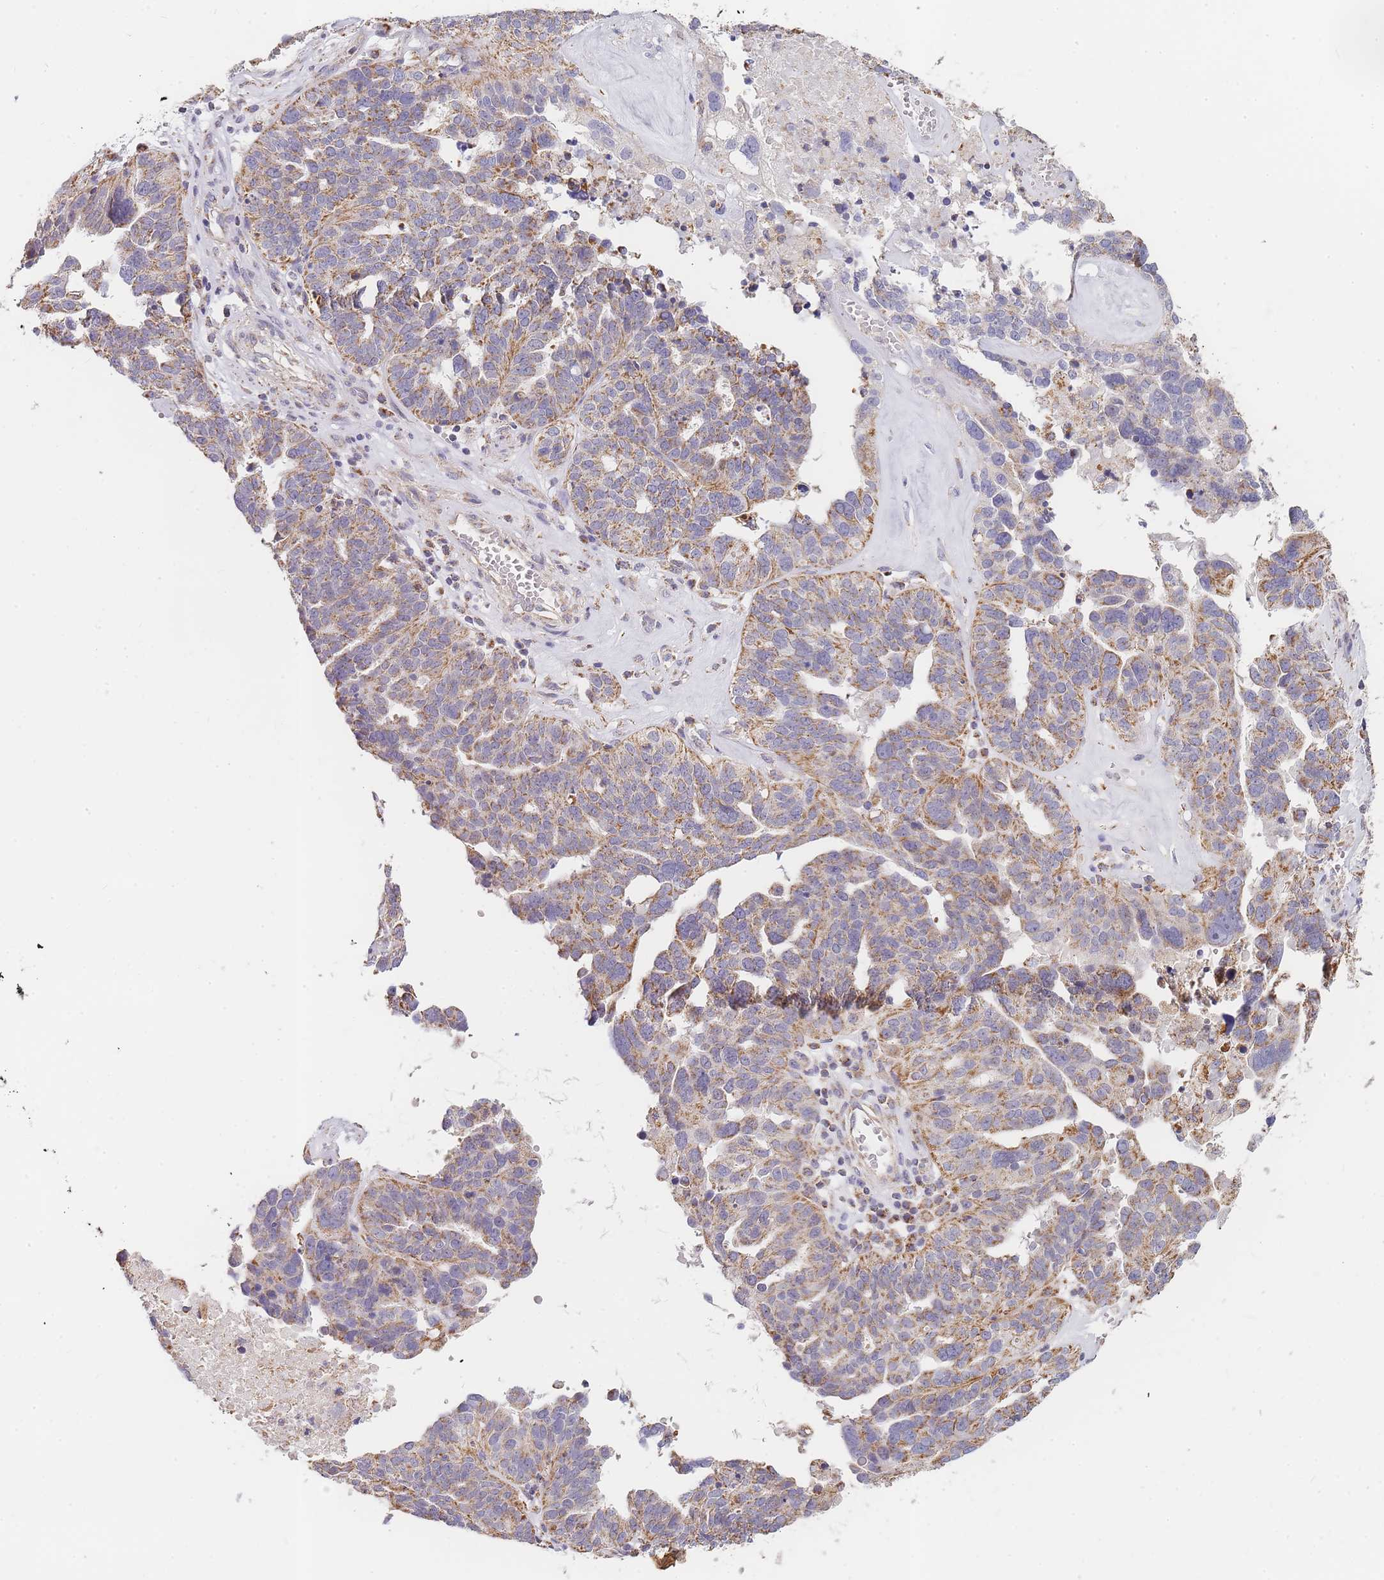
{"staining": {"intensity": "moderate", "quantity": ">75%", "location": "cytoplasmic/membranous"}, "tissue": "ovarian cancer", "cell_type": "Tumor cells", "image_type": "cancer", "snomed": [{"axis": "morphology", "description": "Cystadenocarcinoma, serous, NOS"}, {"axis": "topography", "description": "Ovary"}], "caption": "Protein staining of ovarian serous cystadenocarcinoma tissue shows moderate cytoplasmic/membranous expression in about >75% of tumor cells.", "gene": "ADCY9", "patient": {"sex": "female", "age": 59}}